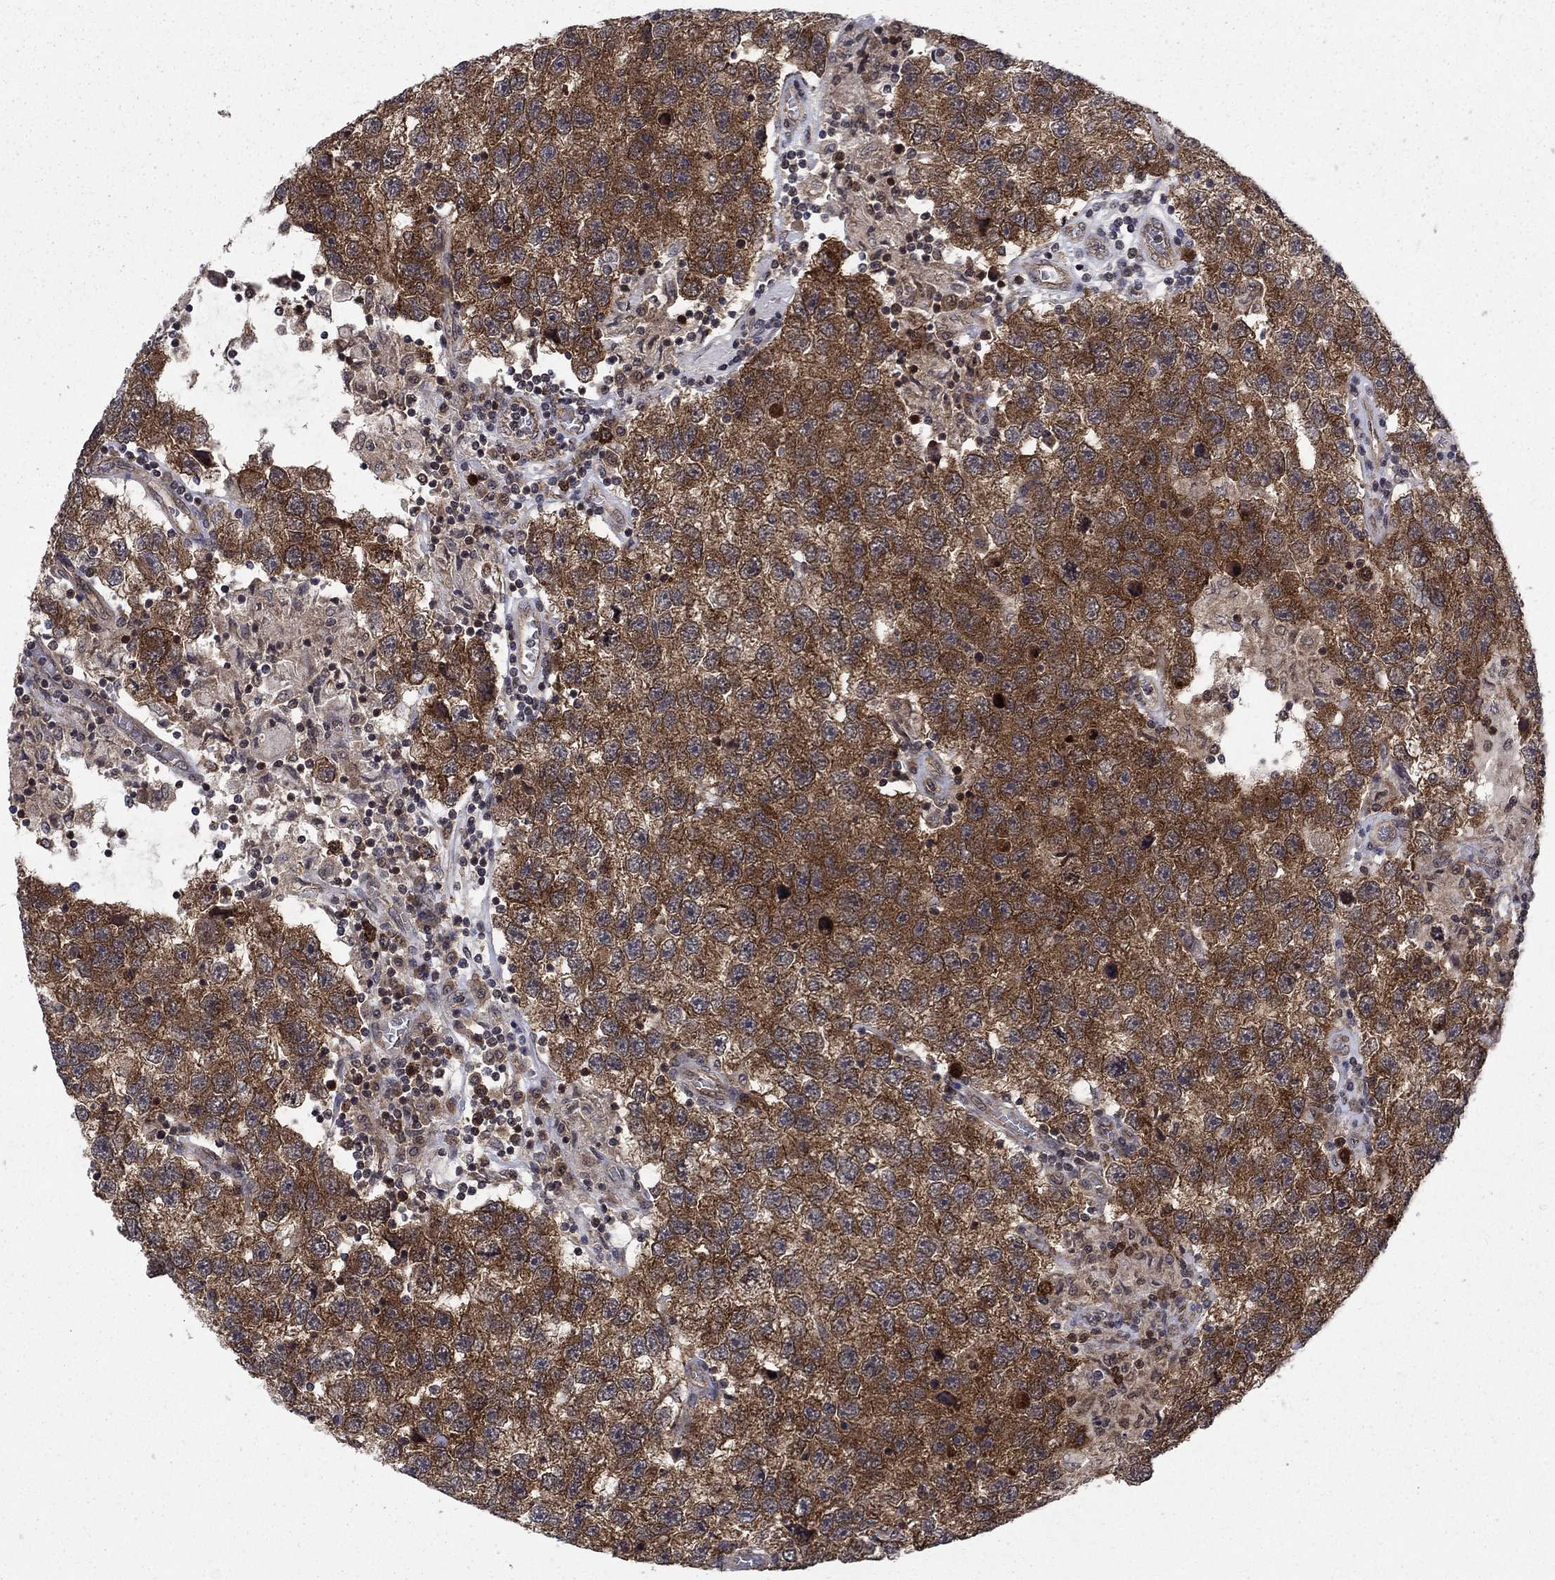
{"staining": {"intensity": "moderate", "quantity": ">75%", "location": "cytoplasmic/membranous"}, "tissue": "testis cancer", "cell_type": "Tumor cells", "image_type": "cancer", "snomed": [{"axis": "morphology", "description": "Seminoma, NOS"}, {"axis": "topography", "description": "Testis"}], "caption": "Protein expression analysis of testis seminoma reveals moderate cytoplasmic/membranous positivity in approximately >75% of tumor cells. (DAB (3,3'-diaminobenzidine) IHC with brightfield microscopy, high magnification).", "gene": "DNAJA1", "patient": {"sex": "male", "age": 26}}